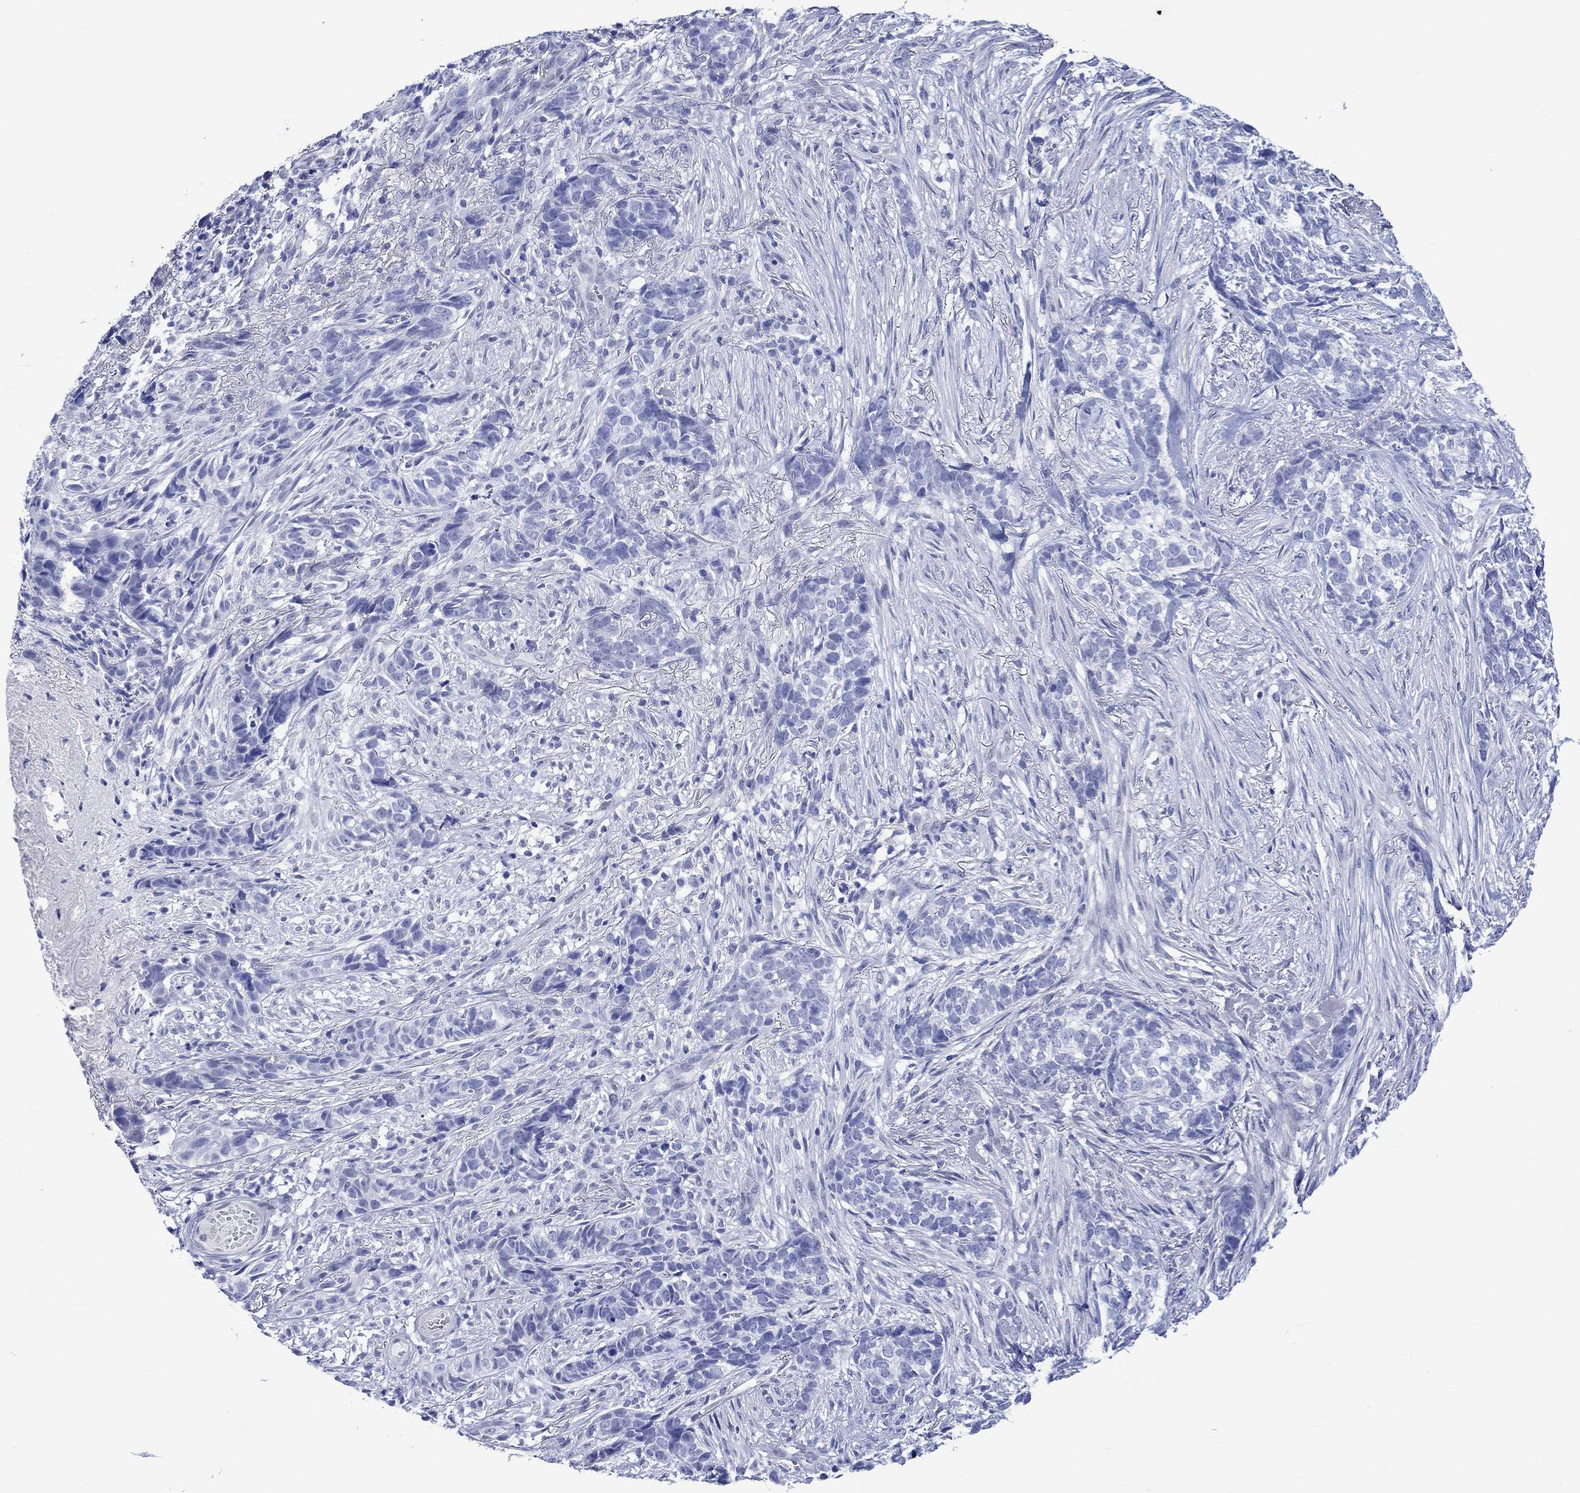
{"staining": {"intensity": "negative", "quantity": "none", "location": "none"}, "tissue": "skin cancer", "cell_type": "Tumor cells", "image_type": "cancer", "snomed": [{"axis": "morphology", "description": "Basal cell carcinoma"}, {"axis": "topography", "description": "Skin"}], "caption": "This is a image of immunohistochemistry (IHC) staining of skin cancer, which shows no positivity in tumor cells. (Stains: DAB (3,3'-diaminobenzidine) immunohistochemistry (IHC) with hematoxylin counter stain, Microscopy: brightfield microscopy at high magnification).", "gene": "KLHL33", "patient": {"sex": "female", "age": 69}}